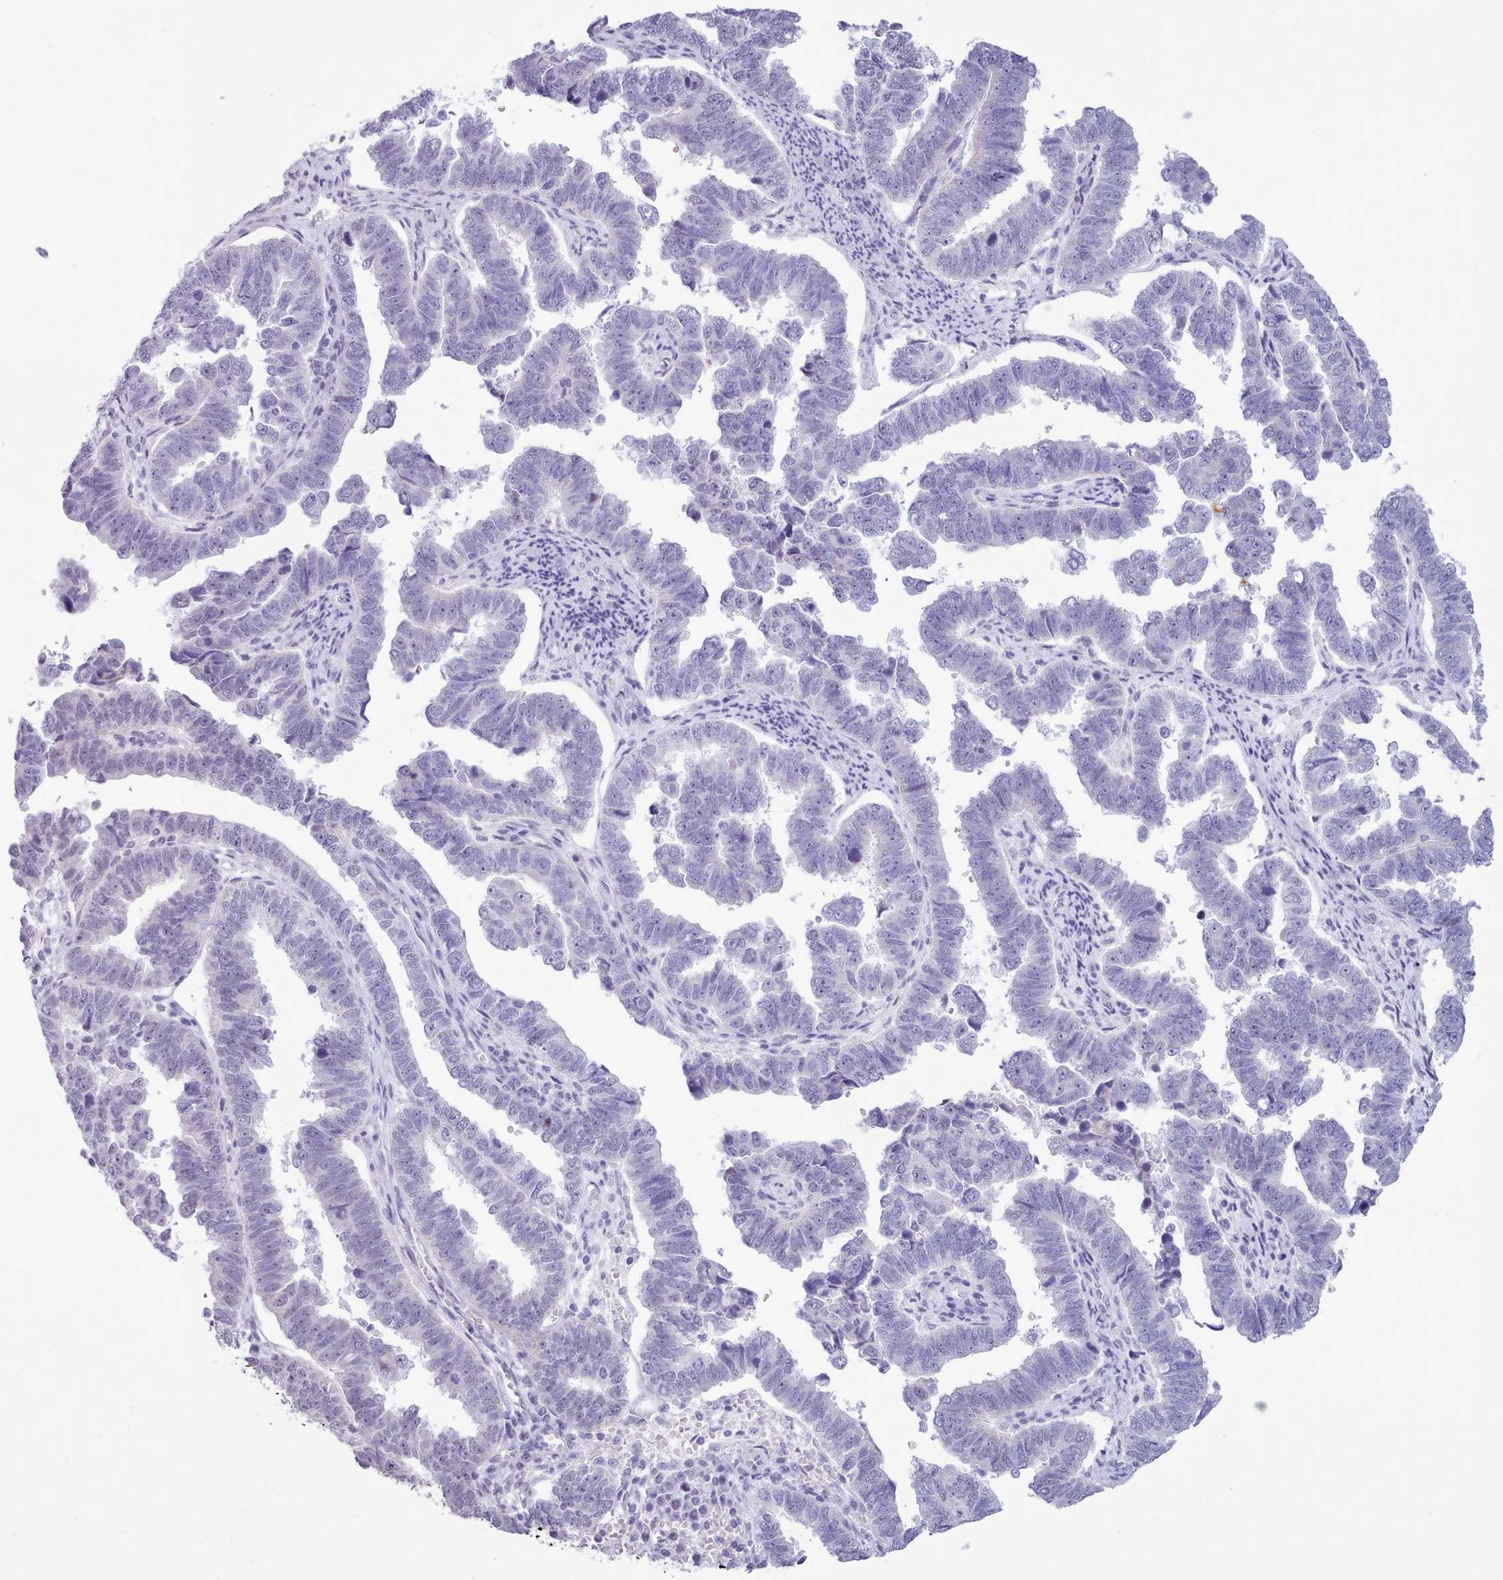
{"staining": {"intensity": "negative", "quantity": "none", "location": "none"}, "tissue": "endometrial cancer", "cell_type": "Tumor cells", "image_type": "cancer", "snomed": [{"axis": "morphology", "description": "Adenocarcinoma, NOS"}, {"axis": "topography", "description": "Endometrium"}], "caption": "High power microscopy histopathology image of an immunohistochemistry image of endometrial cancer, revealing no significant expression in tumor cells.", "gene": "FBXO48", "patient": {"sex": "female", "age": 75}}